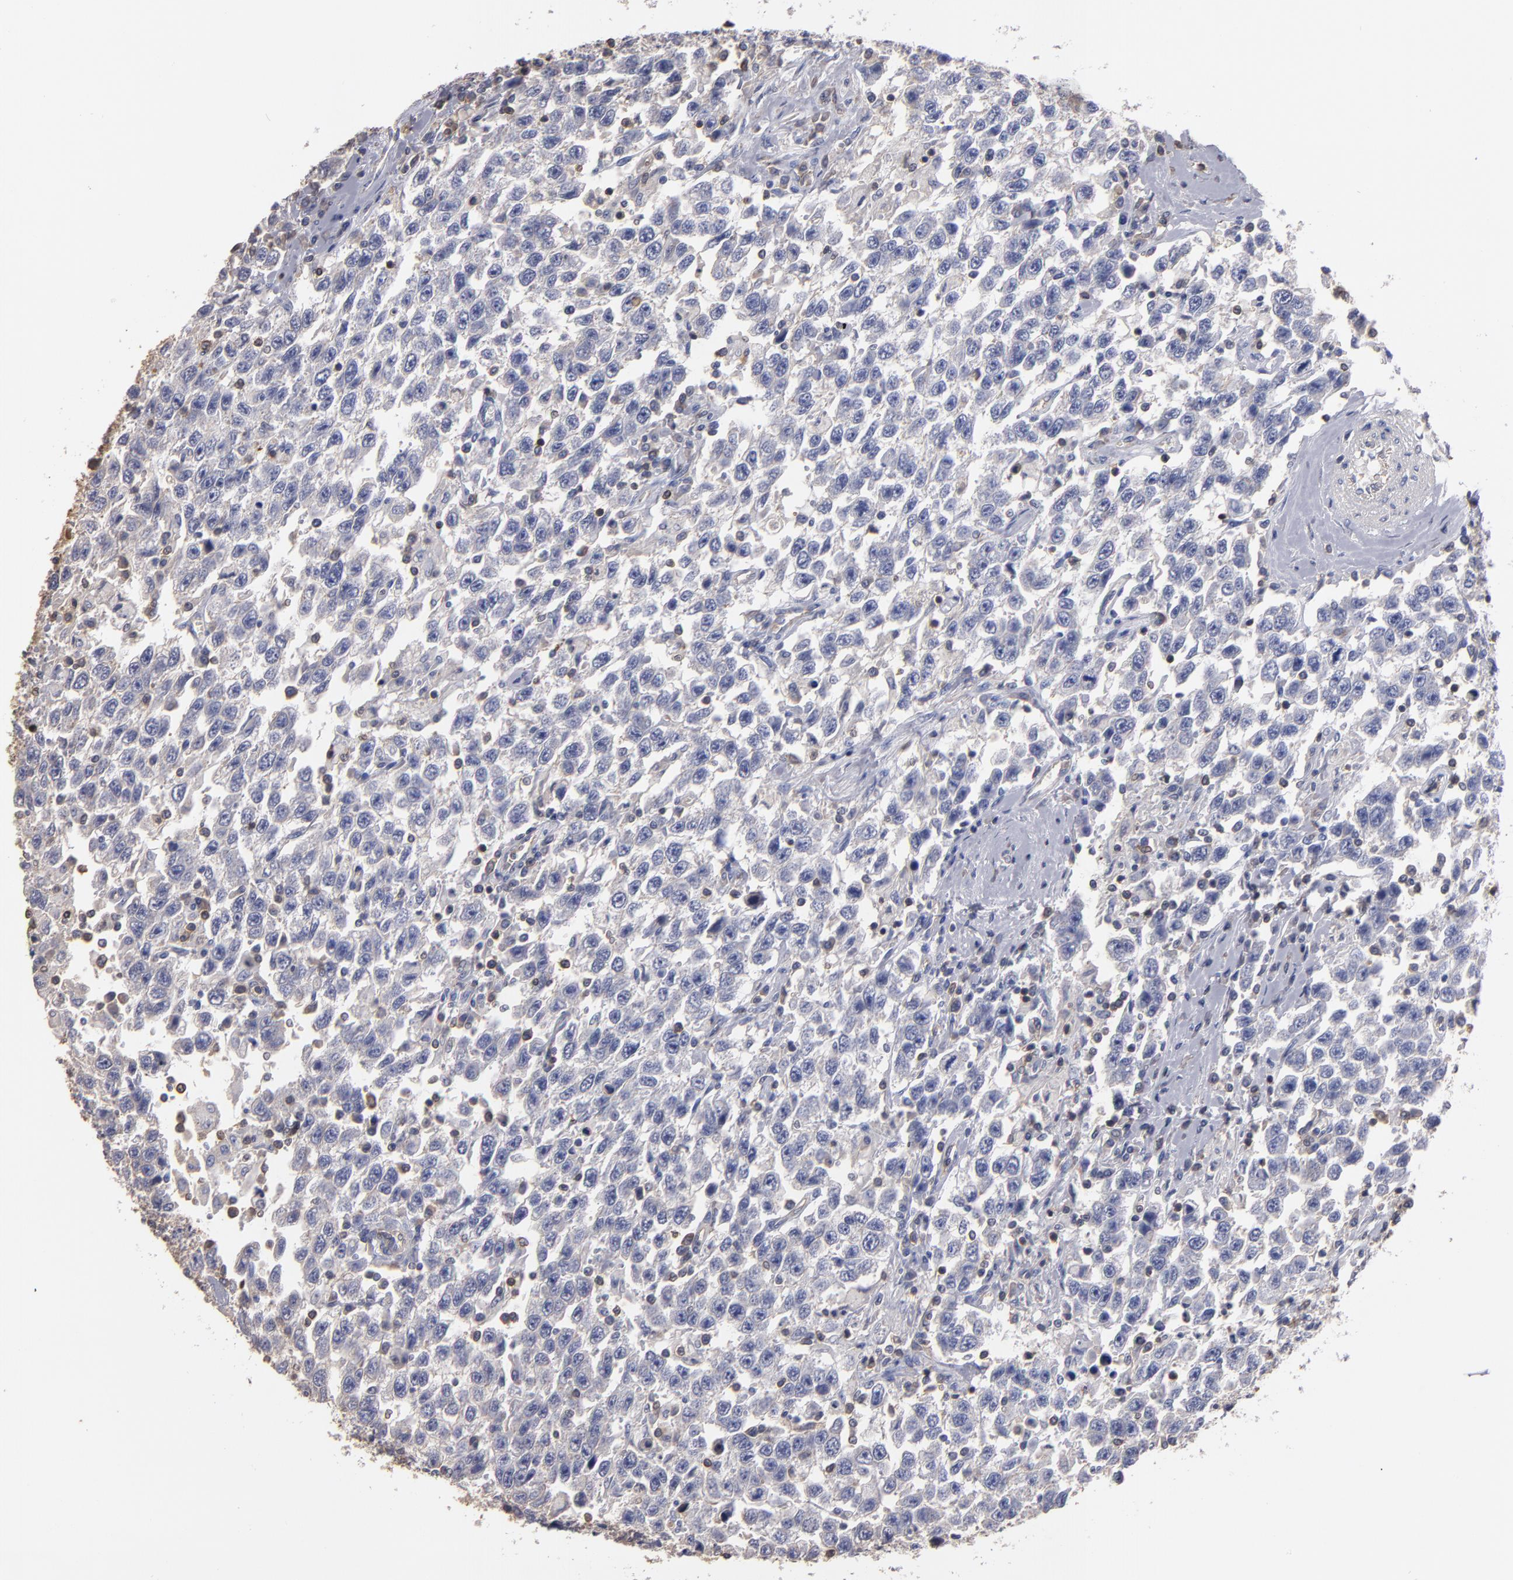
{"staining": {"intensity": "negative", "quantity": "none", "location": "none"}, "tissue": "testis cancer", "cell_type": "Tumor cells", "image_type": "cancer", "snomed": [{"axis": "morphology", "description": "Seminoma, NOS"}, {"axis": "topography", "description": "Testis"}], "caption": "High power microscopy micrograph of an immunohistochemistry (IHC) histopathology image of testis cancer (seminoma), revealing no significant staining in tumor cells. (Stains: DAB immunohistochemistry (IHC) with hematoxylin counter stain, Microscopy: brightfield microscopy at high magnification).", "gene": "ESYT2", "patient": {"sex": "male", "age": 41}}